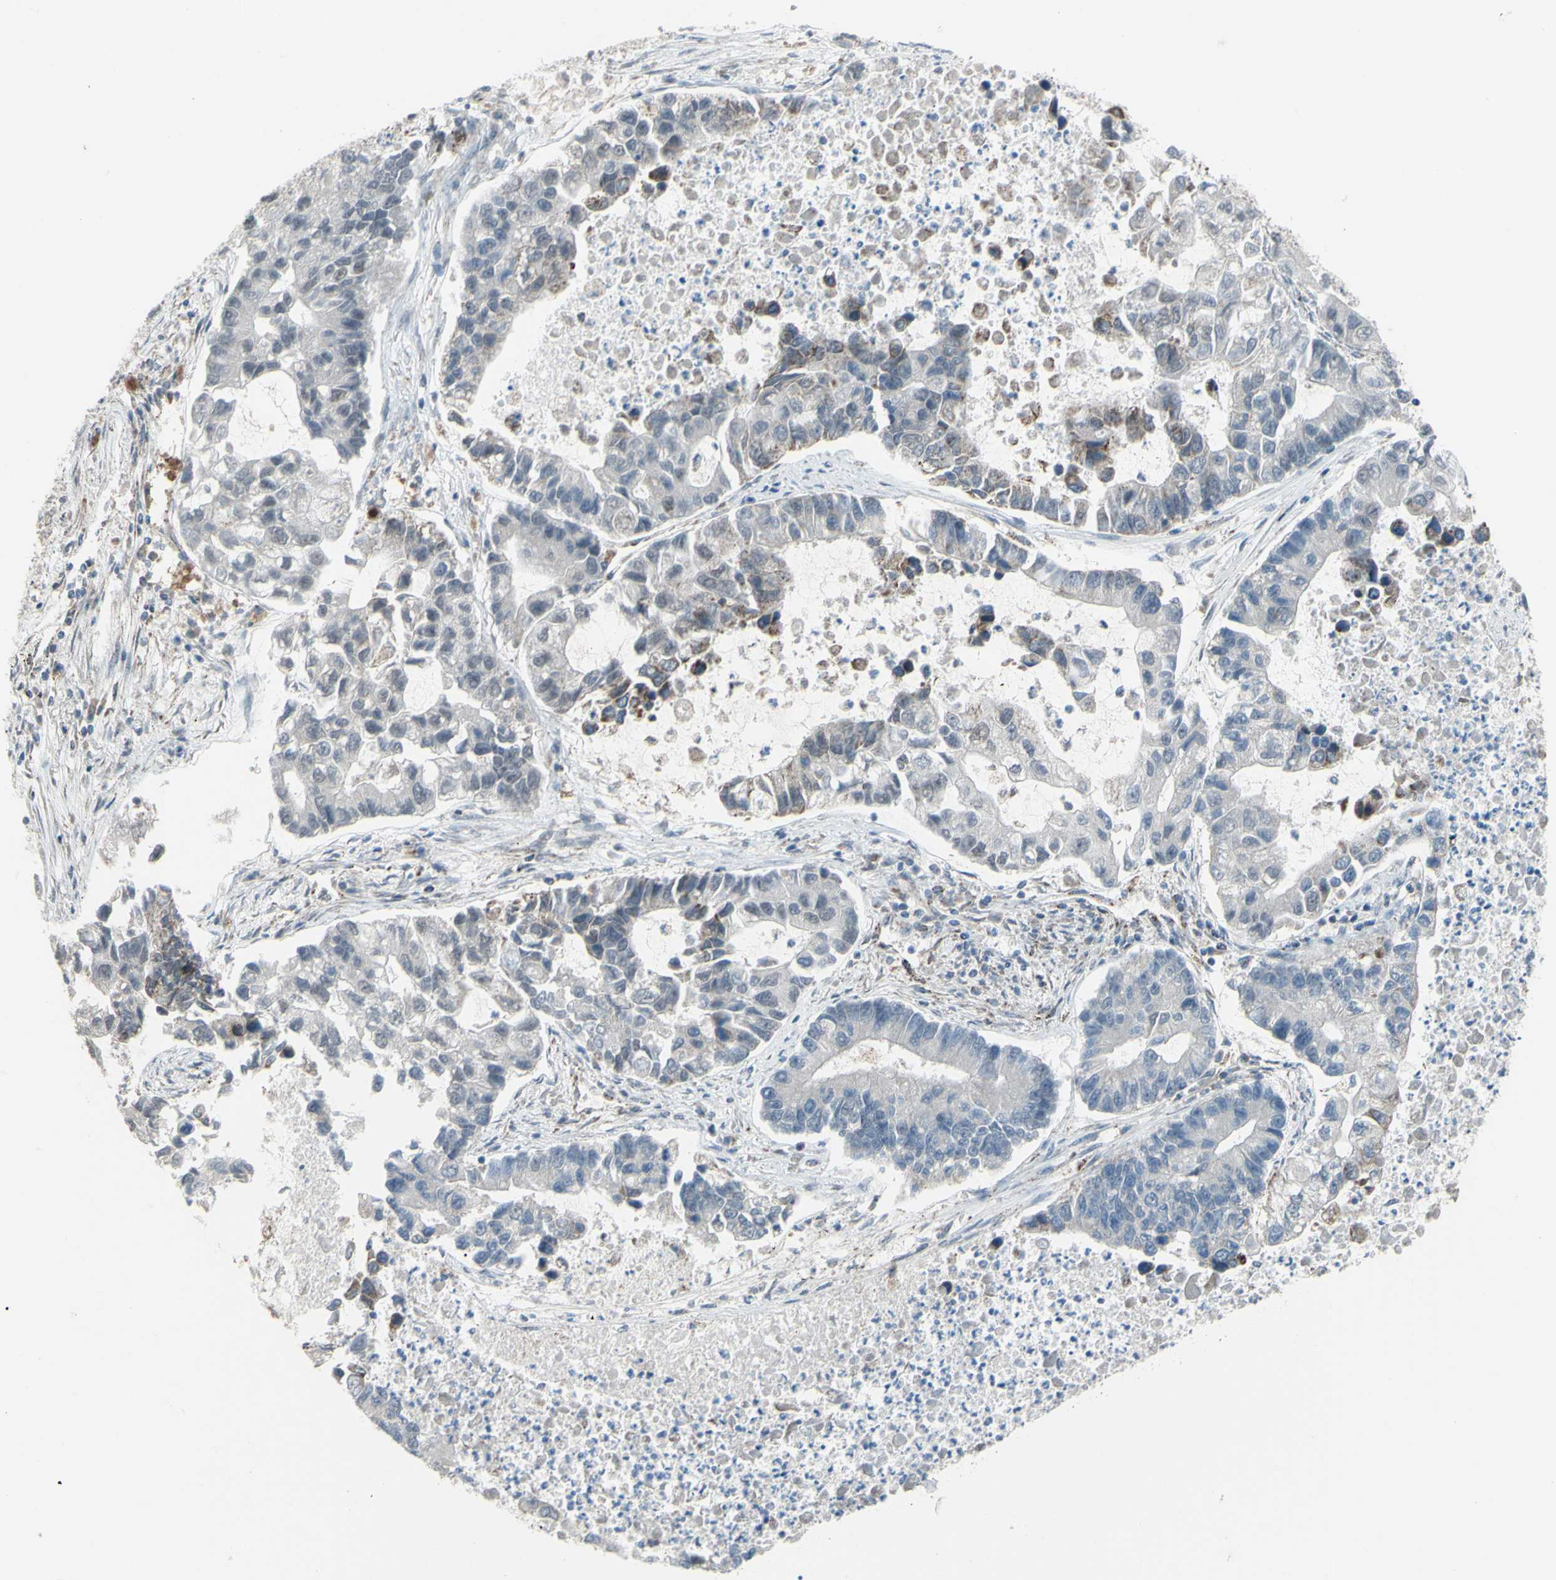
{"staining": {"intensity": "negative", "quantity": "none", "location": "none"}, "tissue": "lung cancer", "cell_type": "Tumor cells", "image_type": "cancer", "snomed": [{"axis": "morphology", "description": "Adenocarcinoma, NOS"}, {"axis": "topography", "description": "Lung"}], "caption": "Human lung adenocarcinoma stained for a protein using immunohistochemistry displays no staining in tumor cells.", "gene": "GLT8D1", "patient": {"sex": "female", "age": 51}}